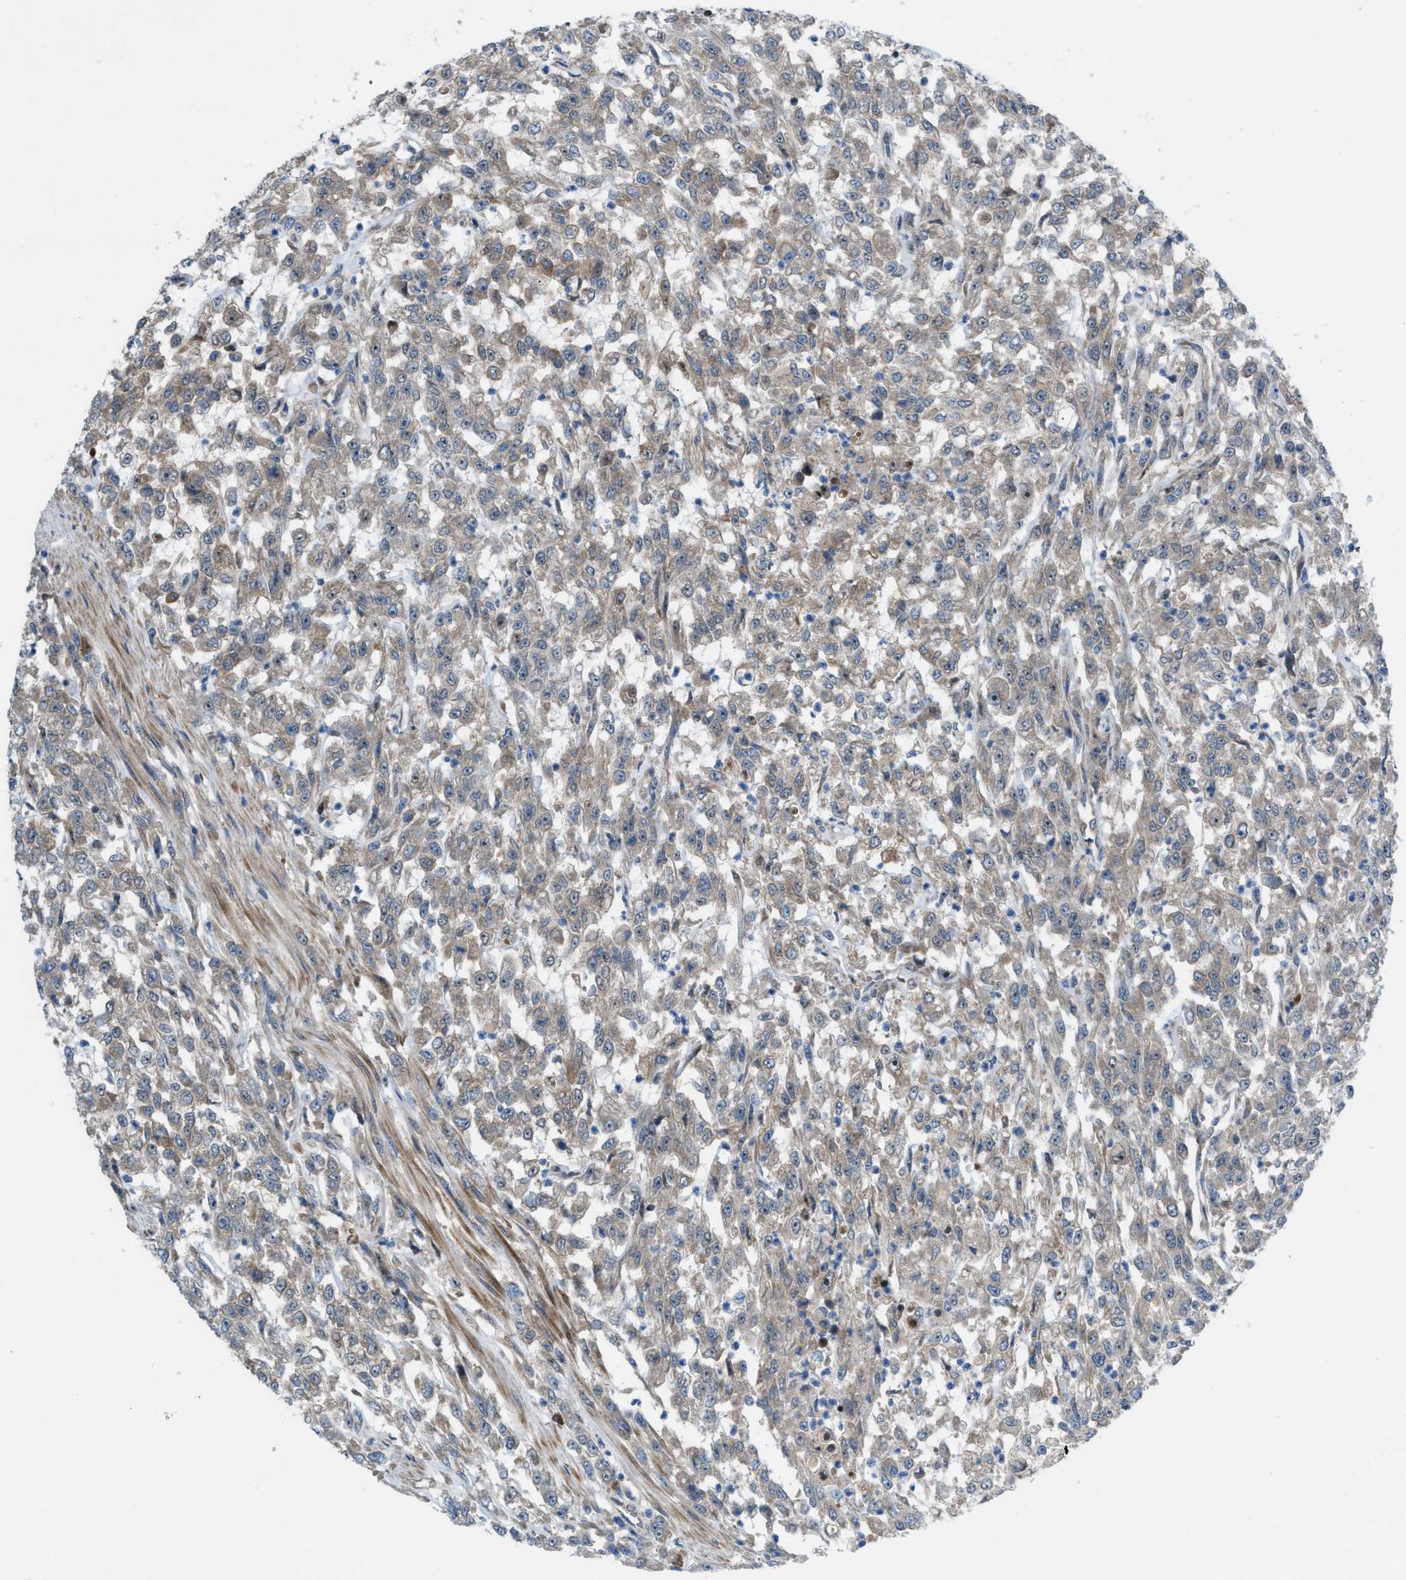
{"staining": {"intensity": "weak", "quantity": "25%-75%", "location": "cytoplasmic/membranous"}, "tissue": "urothelial cancer", "cell_type": "Tumor cells", "image_type": "cancer", "snomed": [{"axis": "morphology", "description": "Urothelial carcinoma, High grade"}, {"axis": "topography", "description": "Urinary bladder"}], "caption": "Protein expression analysis of high-grade urothelial carcinoma shows weak cytoplasmic/membranous positivity in approximately 25%-75% of tumor cells. (IHC, brightfield microscopy, high magnification).", "gene": "ZNF276", "patient": {"sex": "male", "age": 46}}